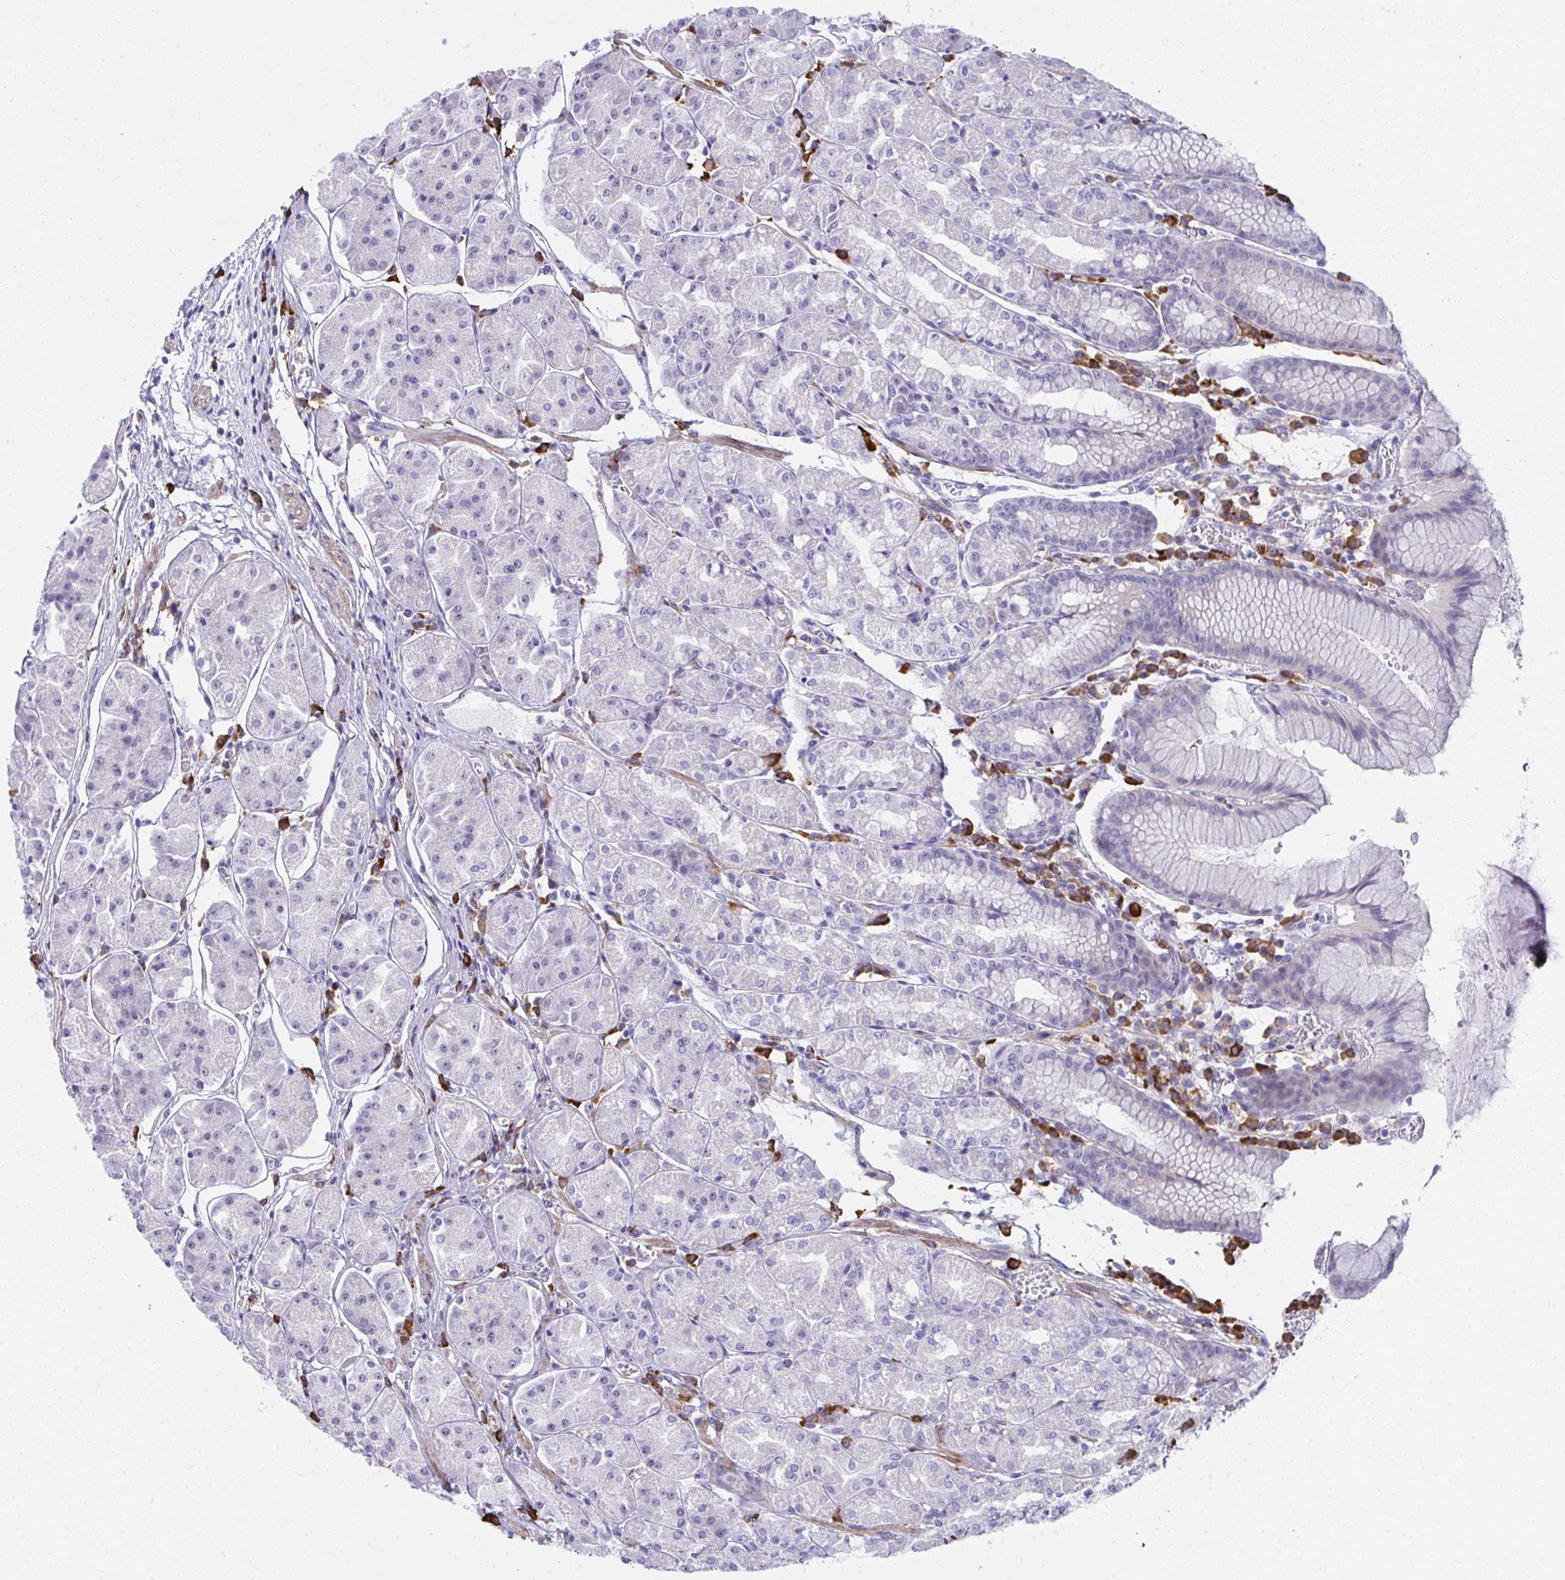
{"staining": {"intensity": "negative", "quantity": "none", "location": "none"}, "tissue": "stomach", "cell_type": "Glandular cells", "image_type": "normal", "snomed": [{"axis": "morphology", "description": "Normal tissue, NOS"}, {"axis": "topography", "description": "Stomach"}], "caption": "DAB (3,3'-diaminobenzidine) immunohistochemical staining of unremarkable stomach shows no significant staining in glandular cells.", "gene": "PUS7L", "patient": {"sex": "male", "age": 55}}